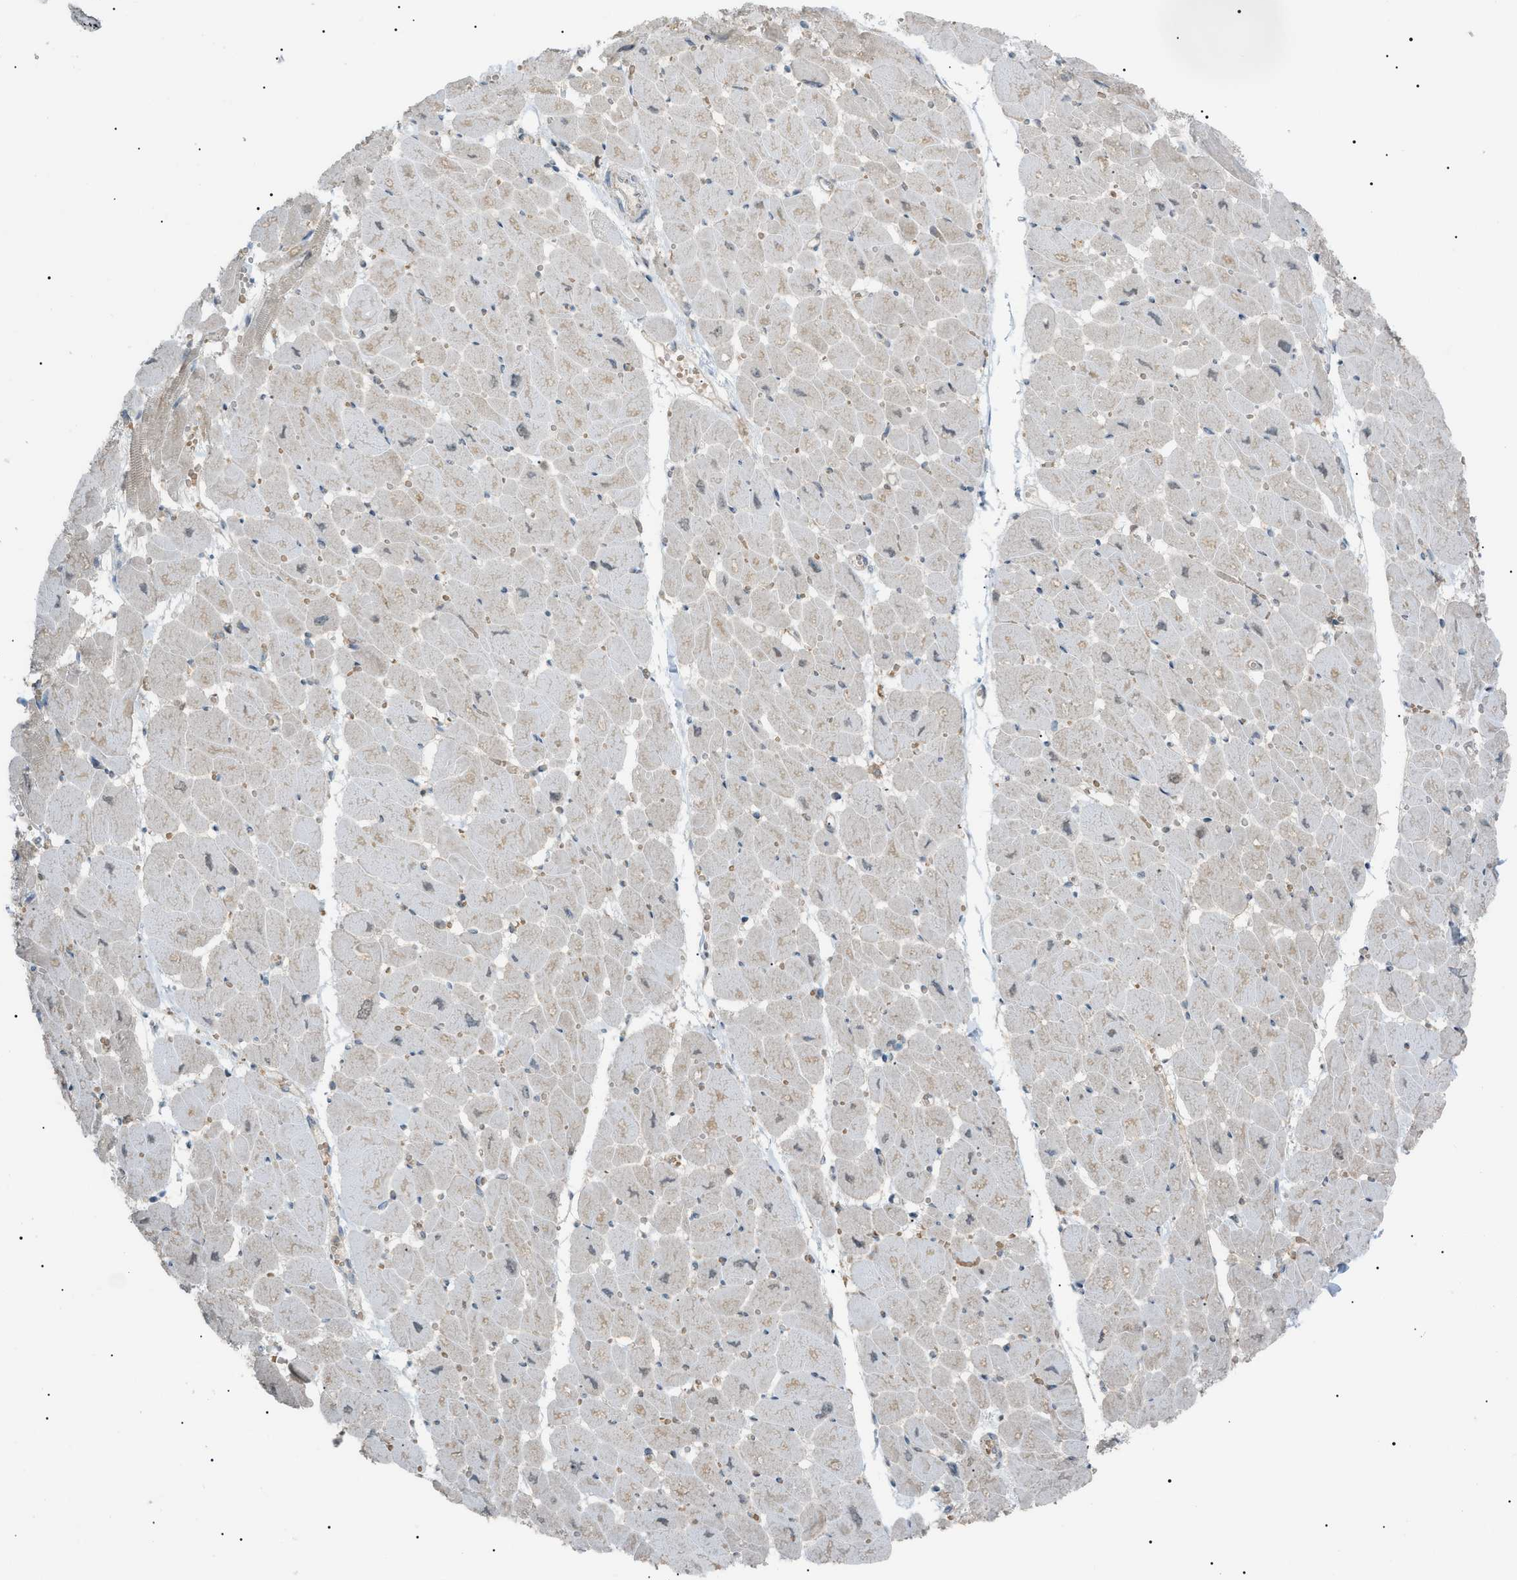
{"staining": {"intensity": "weak", "quantity": "25%-75%", "location": "cytoplasmic/membranous"}, "tissue": "heart muscle", "cell_type": "Cardiomyocytes", "image_type": "normal", "snomed": [{"axis": "morphology", "description": "Normal tissue, NOS"}, {"axis": "topography", "description": "Heart"}], "caption": "This histopathology image reveals IHC staining of unremarkable heart muscle, with low weak cytoplasmic/membranous staining in about 25%-75% of cardiomyocytes.", "gene": "LPIN2", "patient": {"sex": "female", "age": 54}}